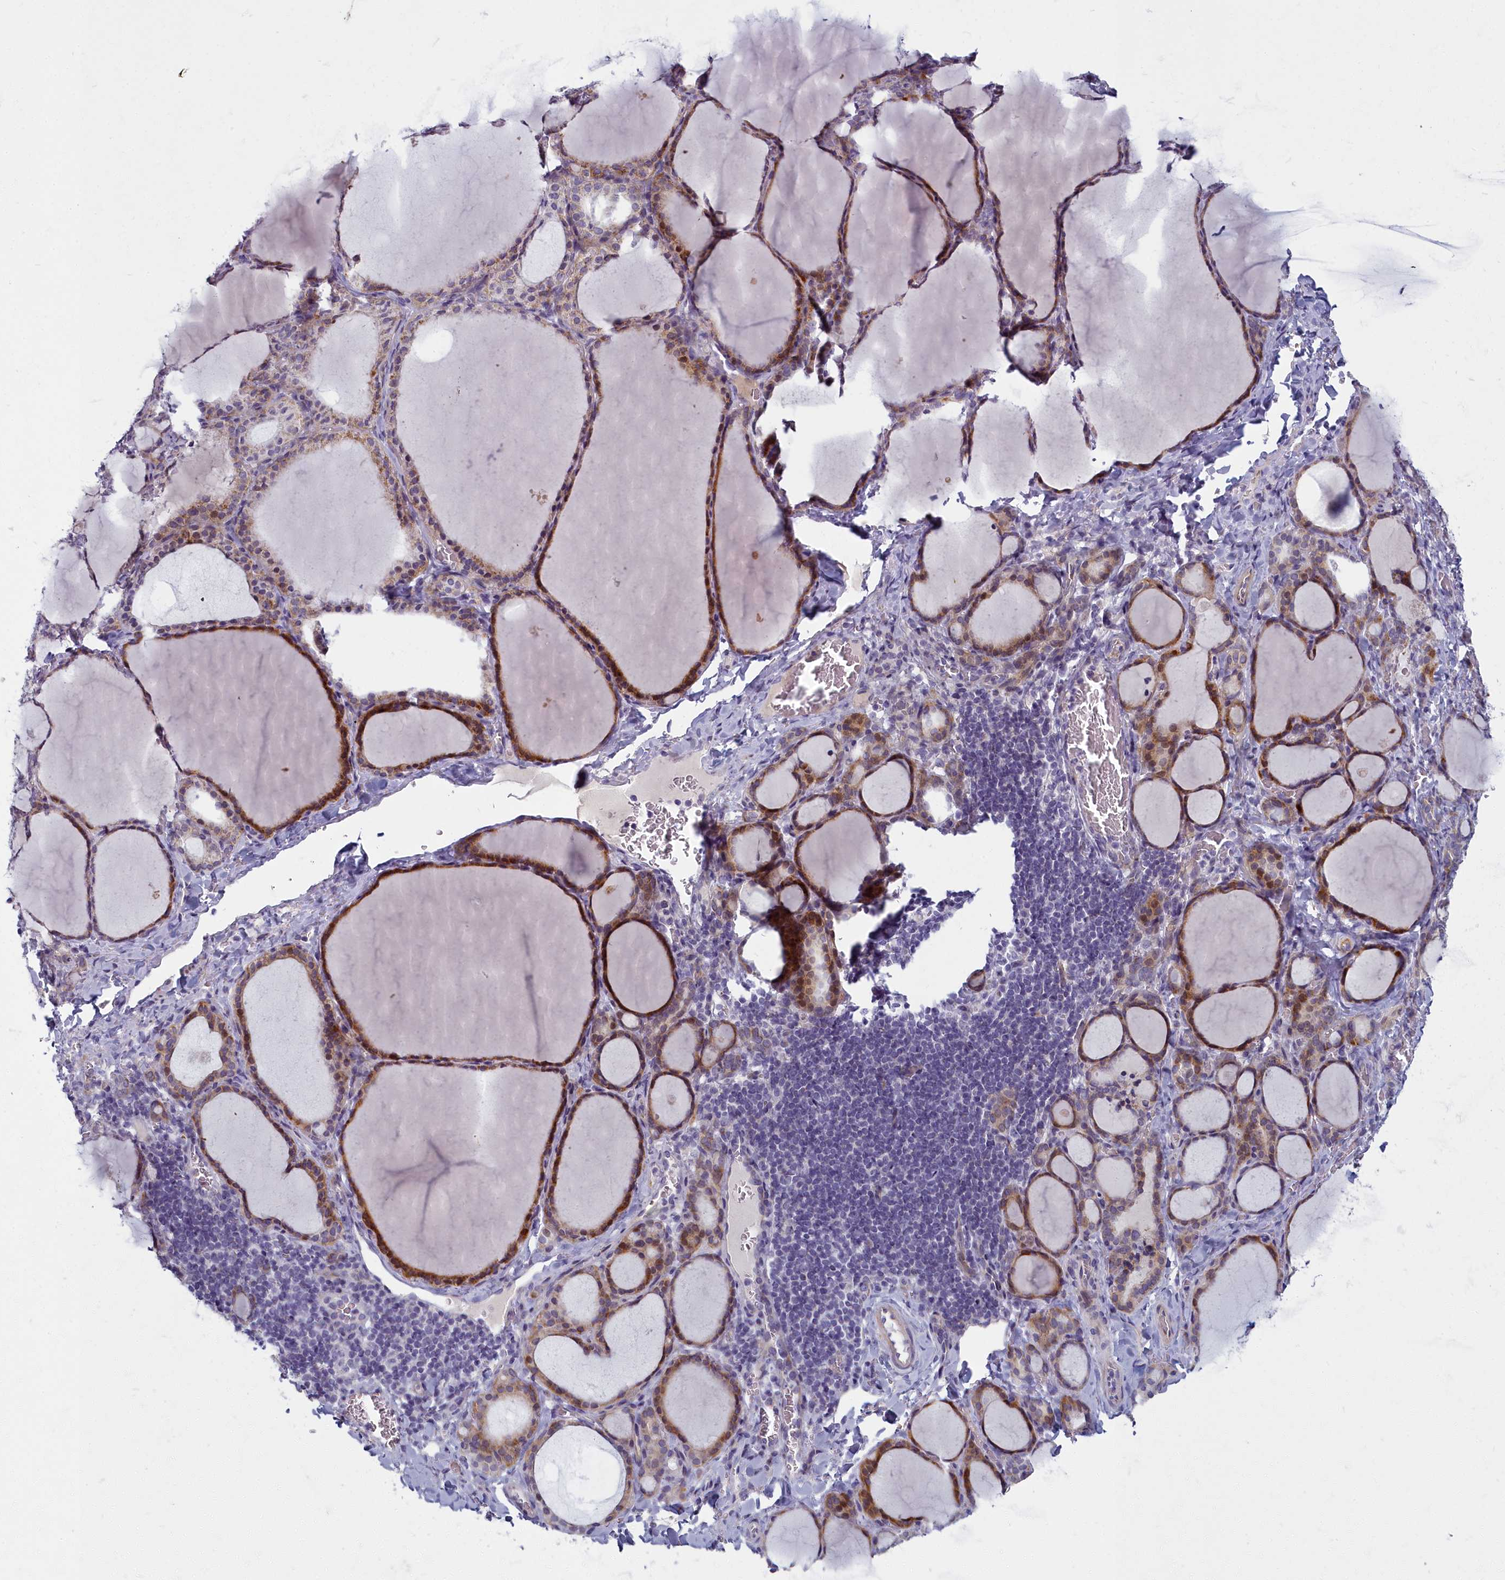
{"staining": {"intensity": "strong", "quantity": "25%-75%", "location": "cytoplasmic/membranous"}, "tissue": "thyroid gland", "cell_type": "Glandular cells", "image_type": "normal", "snomed": [{"axis": "morphology", "description": "Normal tissue, NOS"}, {"axis": "topography", "description": "Thyroid gland"}], "caption": "DAB (3,3'-diaminobenzidine) immunohistochemical staining of unremarkable thyroid gland displays strong cytoplasmic/membranous protein staining in approximately 25%-75% of glandular cells.", "gene": "ARL15", "patient": {"sex": "female", "age": 39}}